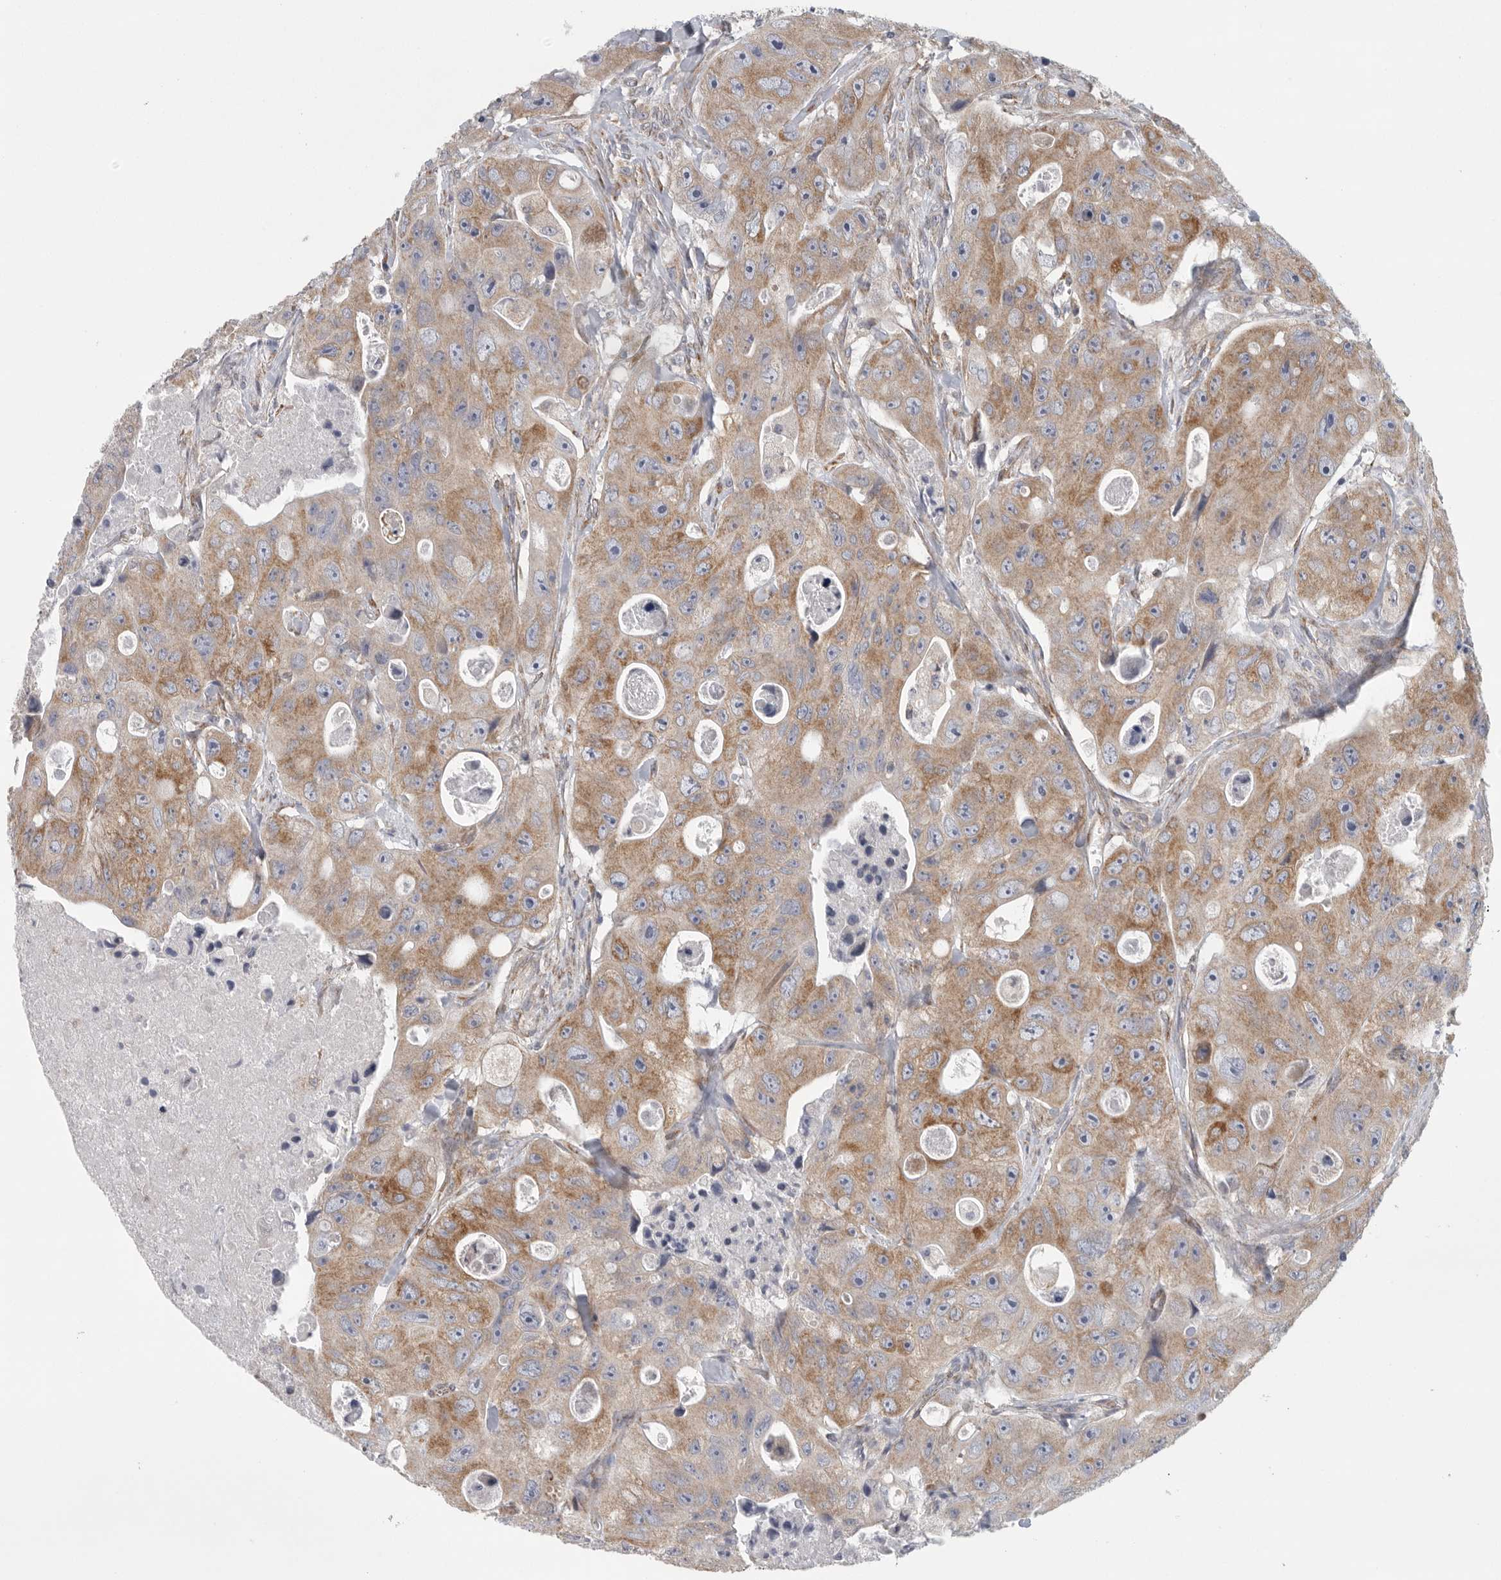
{"staining": {"intensity": "moderate", "quantity": ">75%", "location": "cytoplasmic/membranous"}, "tissue": "colorectal cancer", "cell_type": "Tumor cells", "image_type": "cancer", "snomed": [{"axis": "morphology", "description": "Adenocarcinoma, NOS"}, {"axis": "topography", "description": "Colon"}], "caption": "The micrograph exhibits immunohistochemical staining of colorectal cancer (adenocarcinoma). There is moderate cytoplasmic/membranous positivity is present in approximately >75% of tumor cells.", "gene": "FKBP8", "patient": {"sex": "female", "age": 46}}